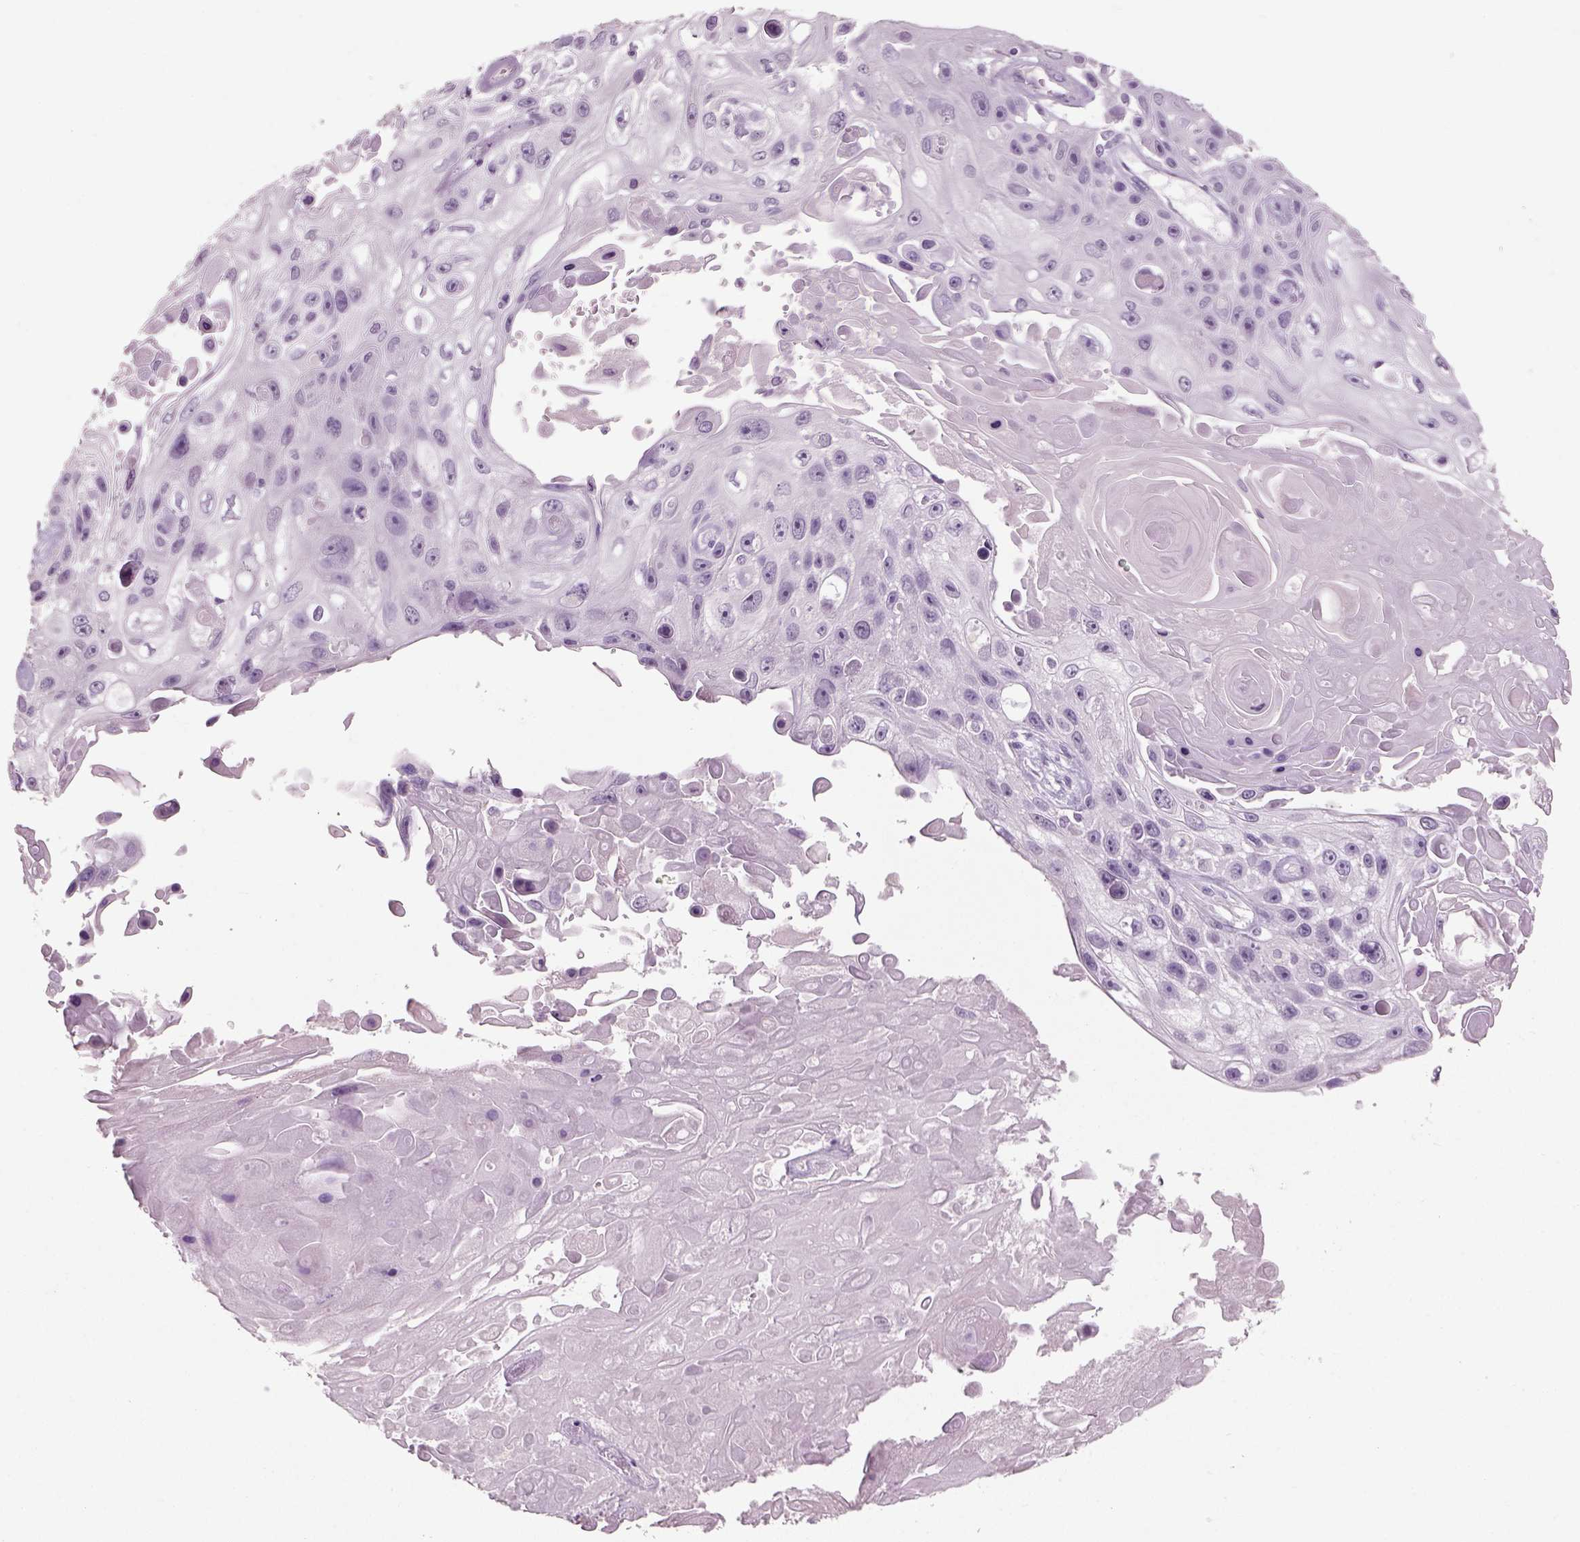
{"staining": {"intensity": "negative", "quantity": "none", "location": "none"}, "tissue": "skin cancer", "cell_type": "Tumor cells", "image_type": "cancer", "snomed": [{"axis": "morphology", "description": "Squamous cell carcinoma, NOS"}, {"axis": "topography", "description": "Skin"}], "caption": "IHC micrograph of neoplastic tissue: human skin cancer stained with DAB (3,3'-diaminobenzidine) reveals no significant protein staining in tumor cells. Nuclei are stained in blue.", "gene": "SLC6A2", "patient": {"sex": "male", "age": 82}}